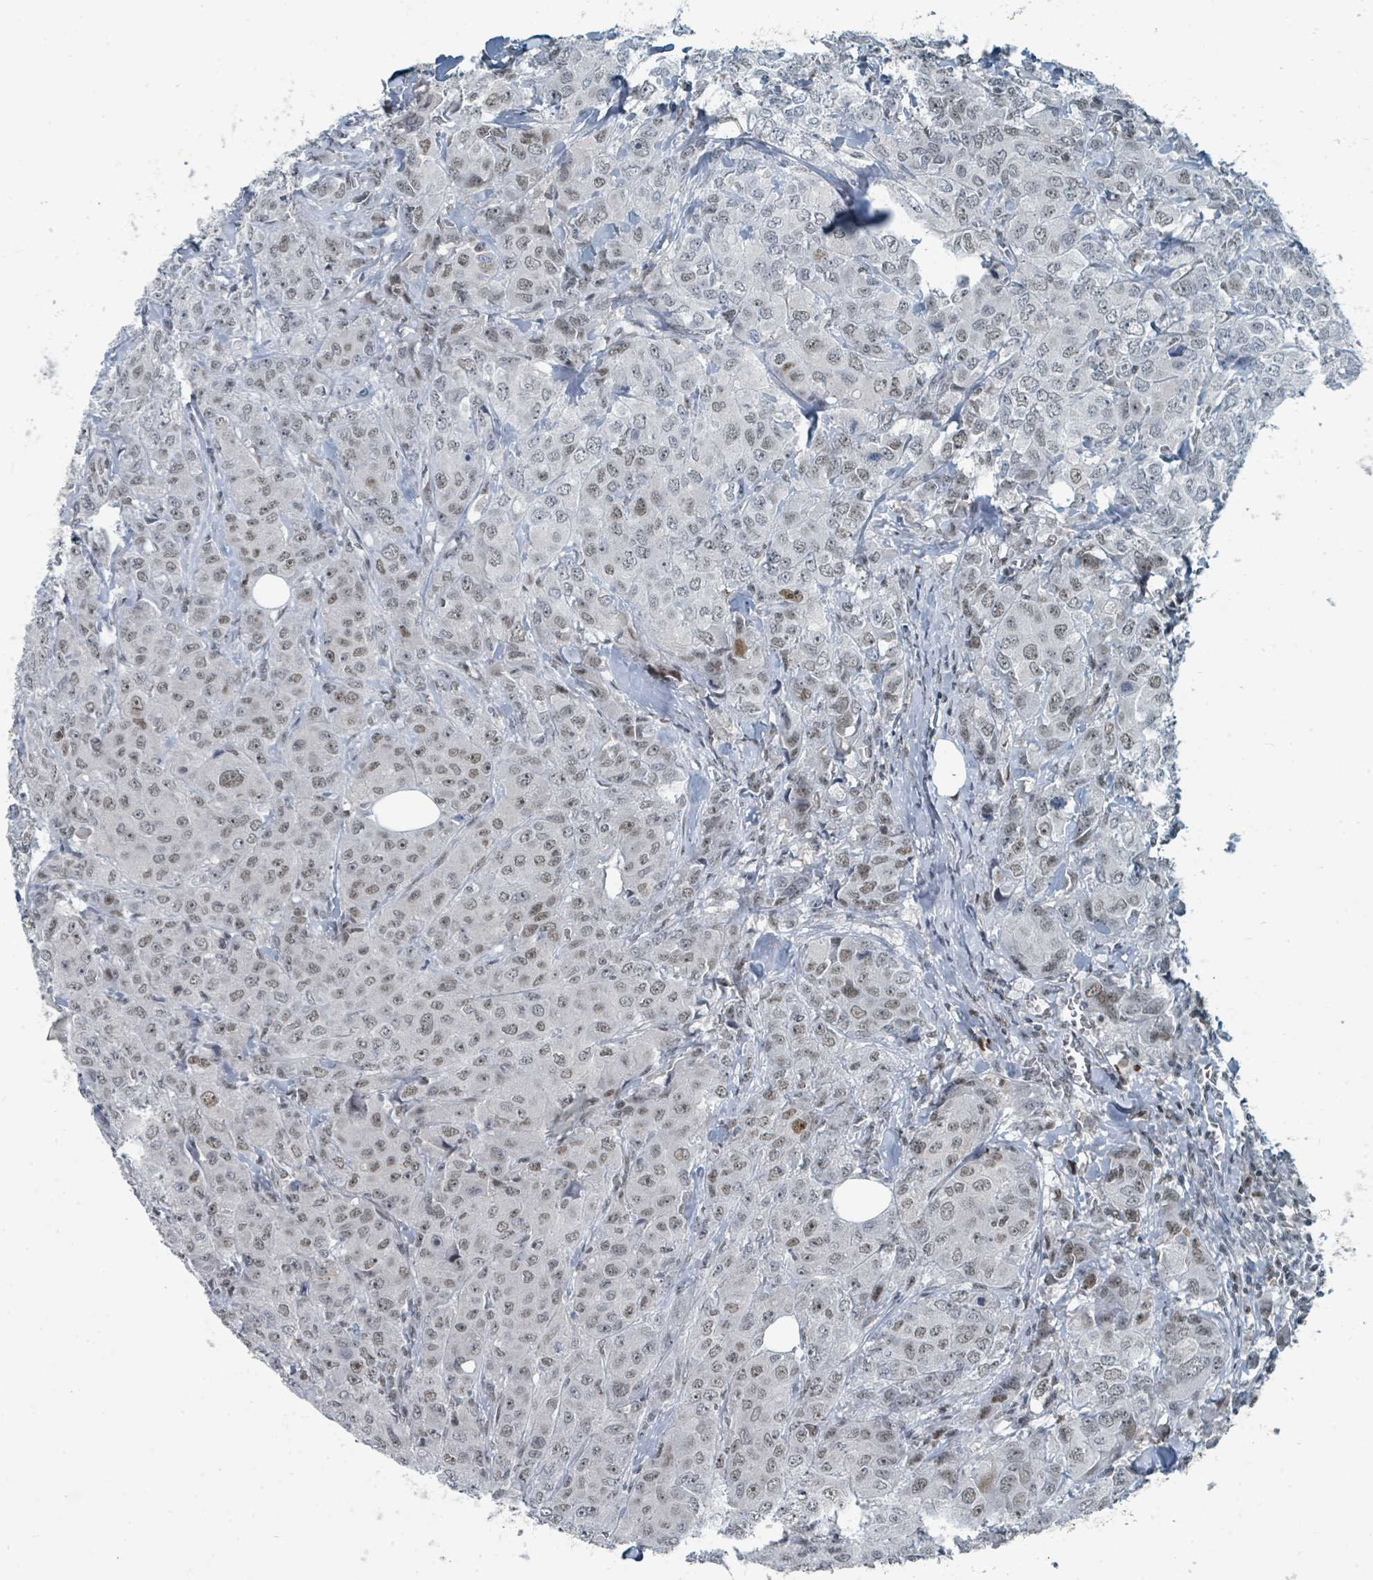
{"staining": {"intensity": "weak", "quantity": ">75%", "location": "nuclear"}, "tissue": "breast cancer", "cell_type": "Tumor cells", "image_type": "cancer", "snomed": [{"axis": "morphology", "description": "Duct carcinoma"}, {"axis": "topography", "description": "Breast"}], "caption": "High-magnification brightfield microscopy of breast cancer stained with DAB (3,3'-diaminobenzidine) (brown) and counterstained with hematoxylin (blue). tumor cells exhibit weak nuclear staining is seen in about>75% of cells. The staining is performed using DAB brown chromogen to label protein expression. The nuclei are counter-stained blue using hematoxylin.", "gene": "UCK1", "patient": {"sex": "female", "age": 43}}